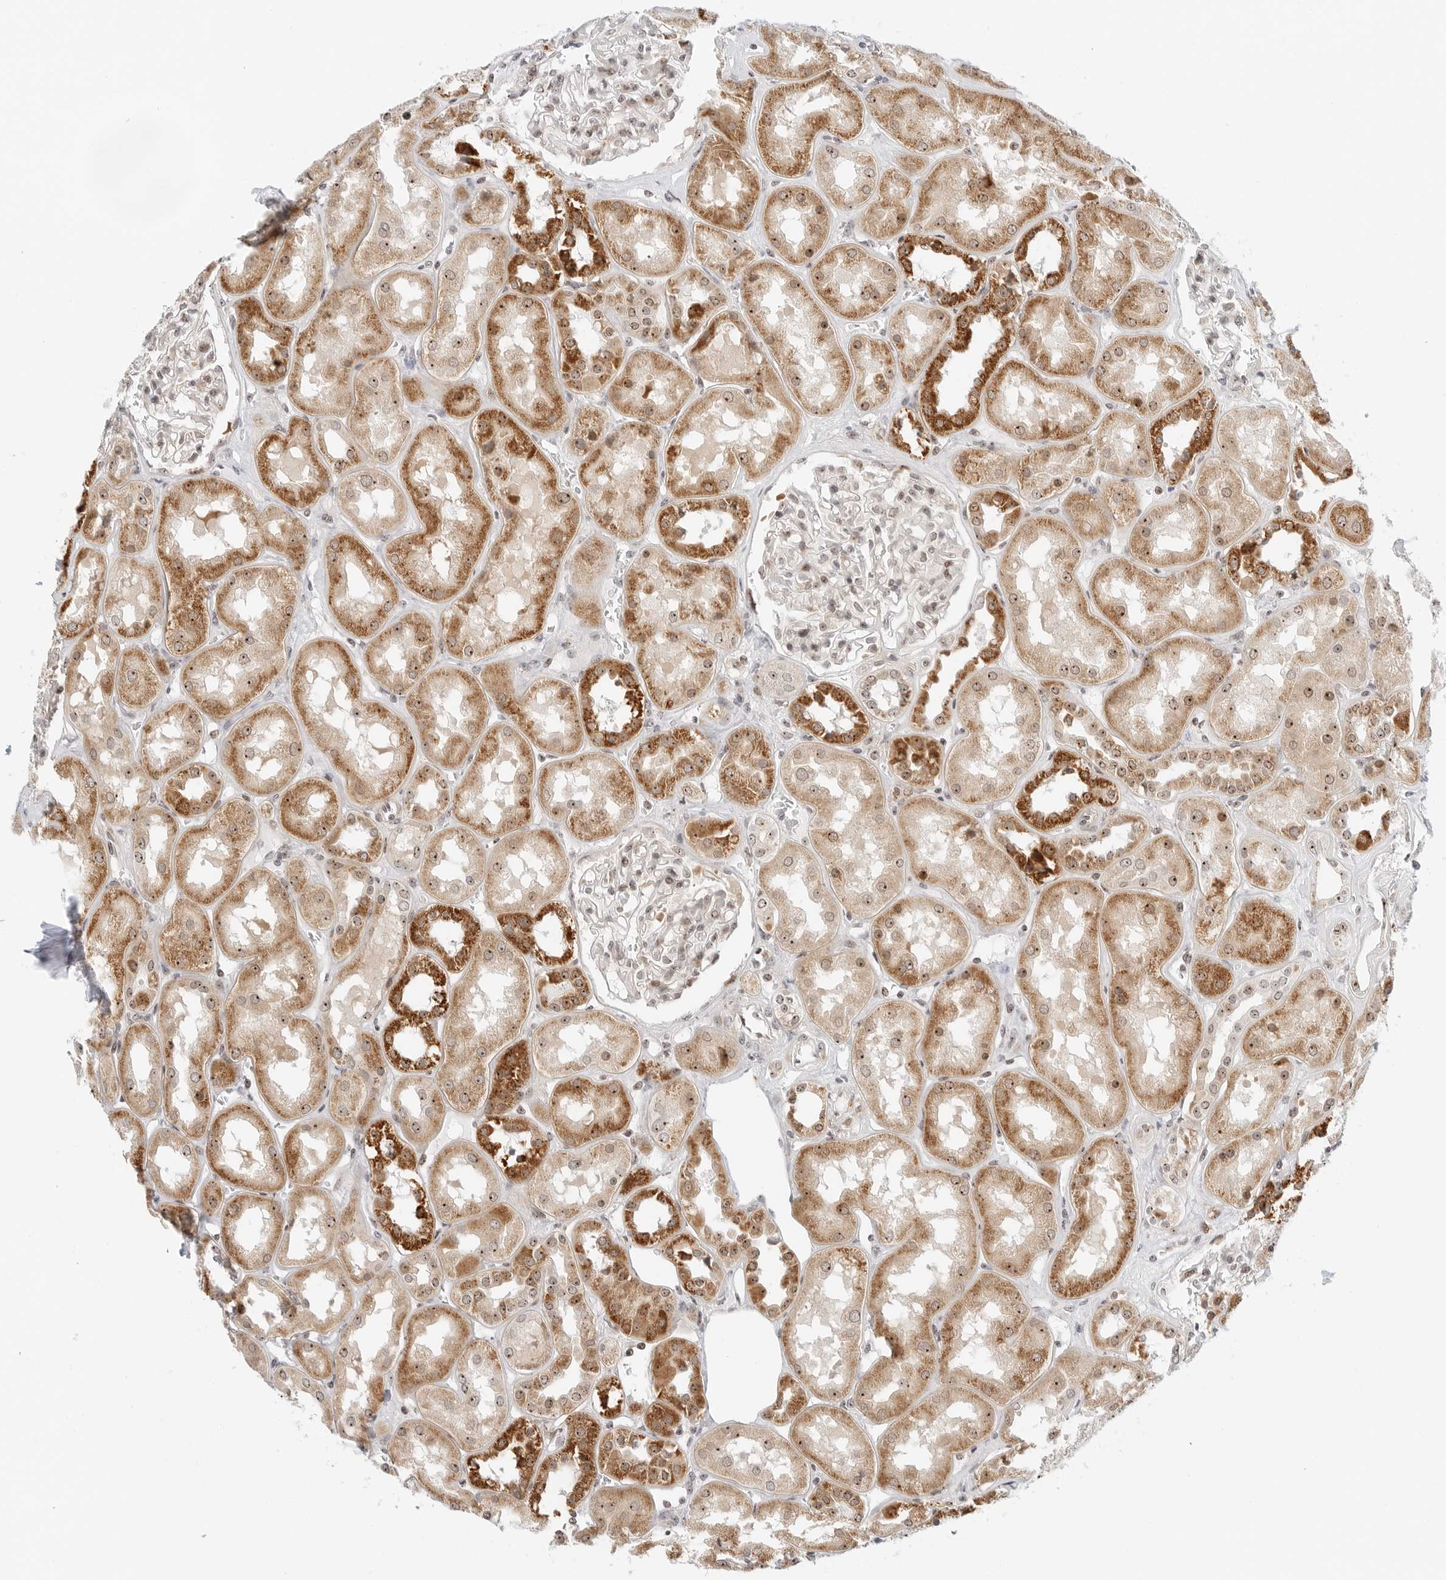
{"staining": {"intensity": "weak", "quantity": "25%-75%", "location": "cytoplasmic/membranous,nuclear"}, "tissue": "kidney", "cell_type": "Cells in glomeruli", "image_type": "normal", "snomed": [{"axis": "morphology", "description": "Normal tissue, NOS"}, {"axis": "topography", "description": "Kidney"}], "caption": "Brown immunohistochemical staining in unremarkable human kidney displays weak cytoplasmic/membranous,nuclear staining in approximately 25%-75% of cells in glomeruli.", "gene": "RIMKLA", "patient": {"sex": "male", "age": 70}}